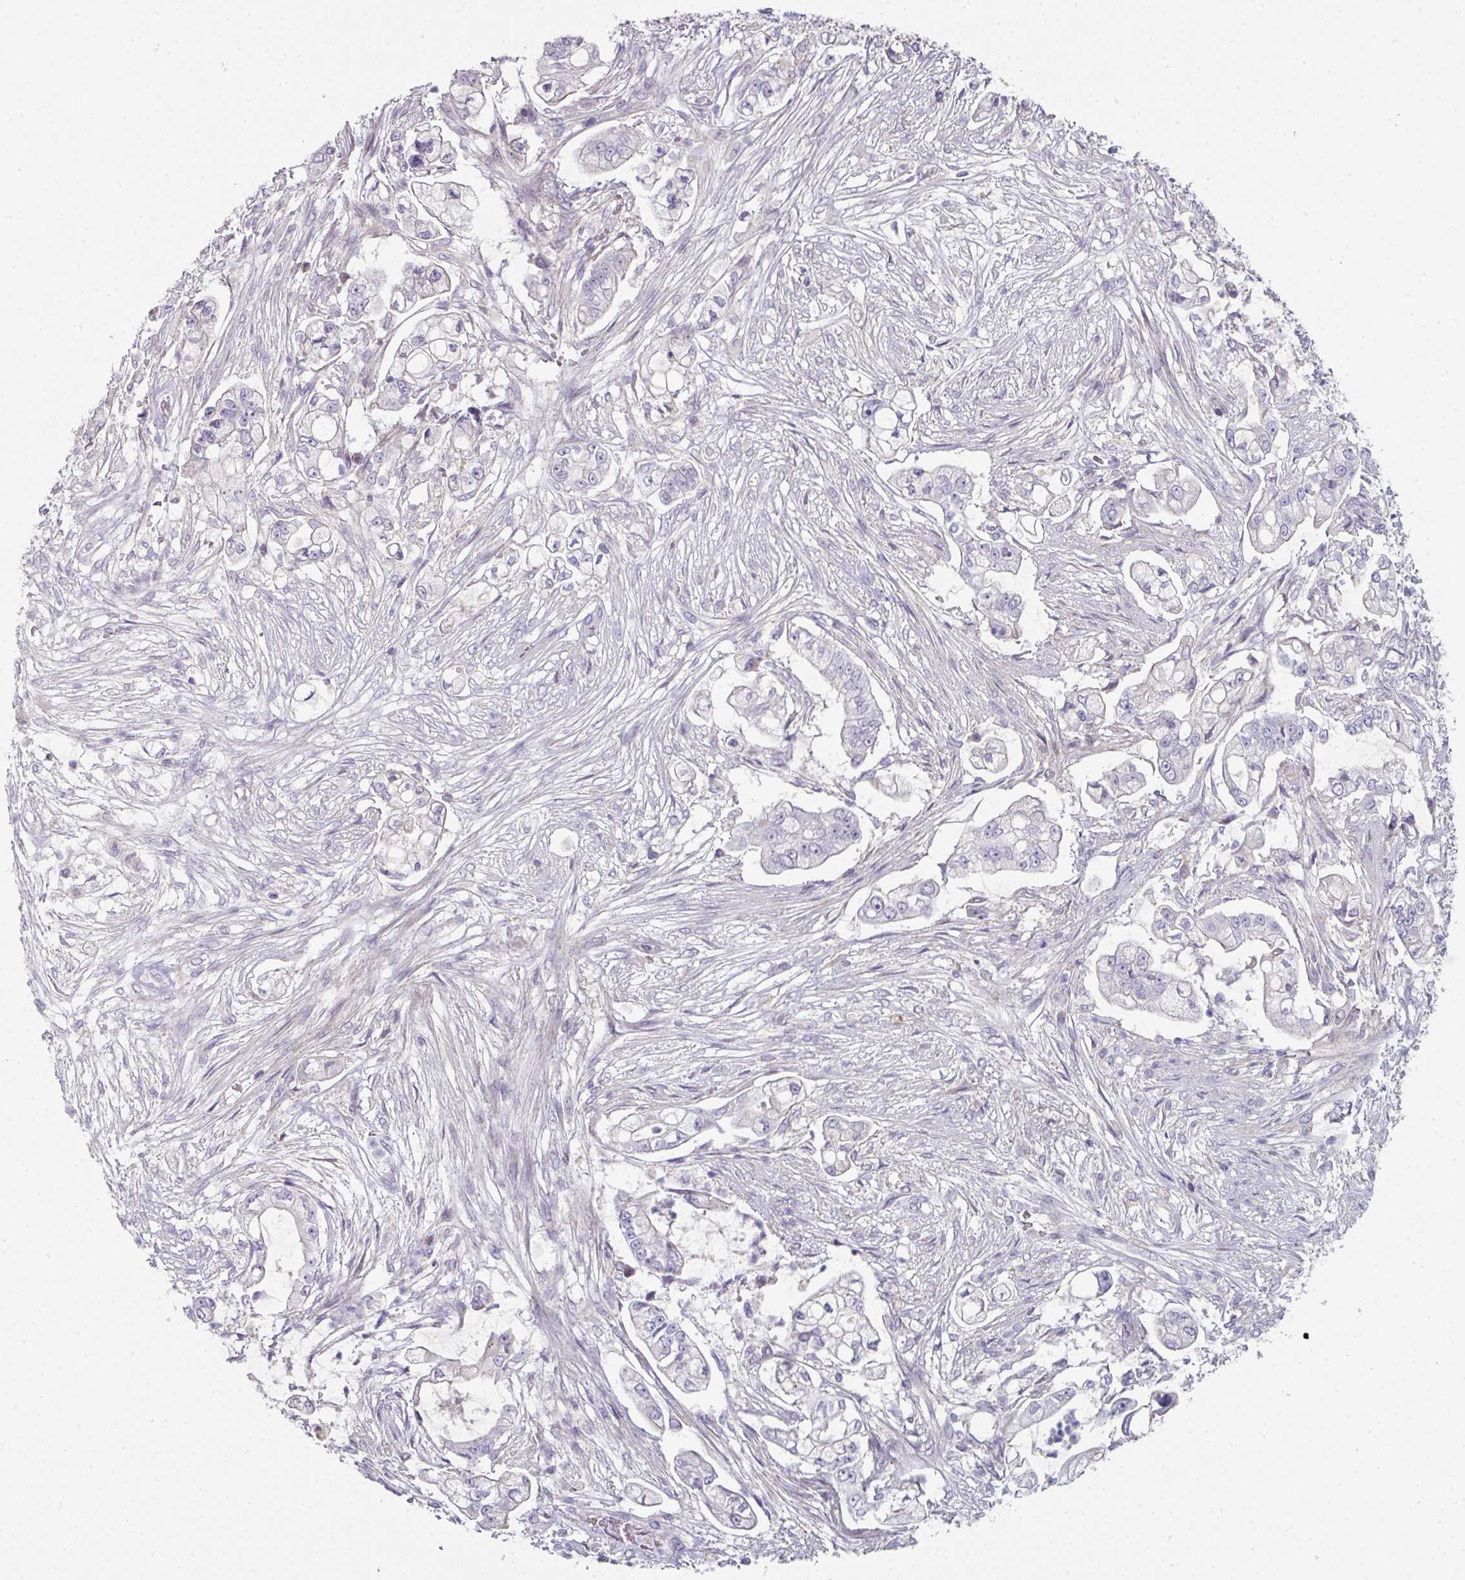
{"staining": {"intensity": "negative", "quantity": "none", "location": "none"}, "tissue": "pancreatic cancer", "cell_type": "Tumor cells", "image_type": "cancer", "snomed": [{"axis": "morphology", "description": "Adenocarcinoma, NOS"}, {"axis": "topography", "description": "Pancreas"}], "caption": "A high-resolution image shows IHC staining of adenocarcinoma (pancreatic), which reveals no significant staining in tumor cells.", "gene": "WSB2", "patient": {"sex": "female", "age": 69}}